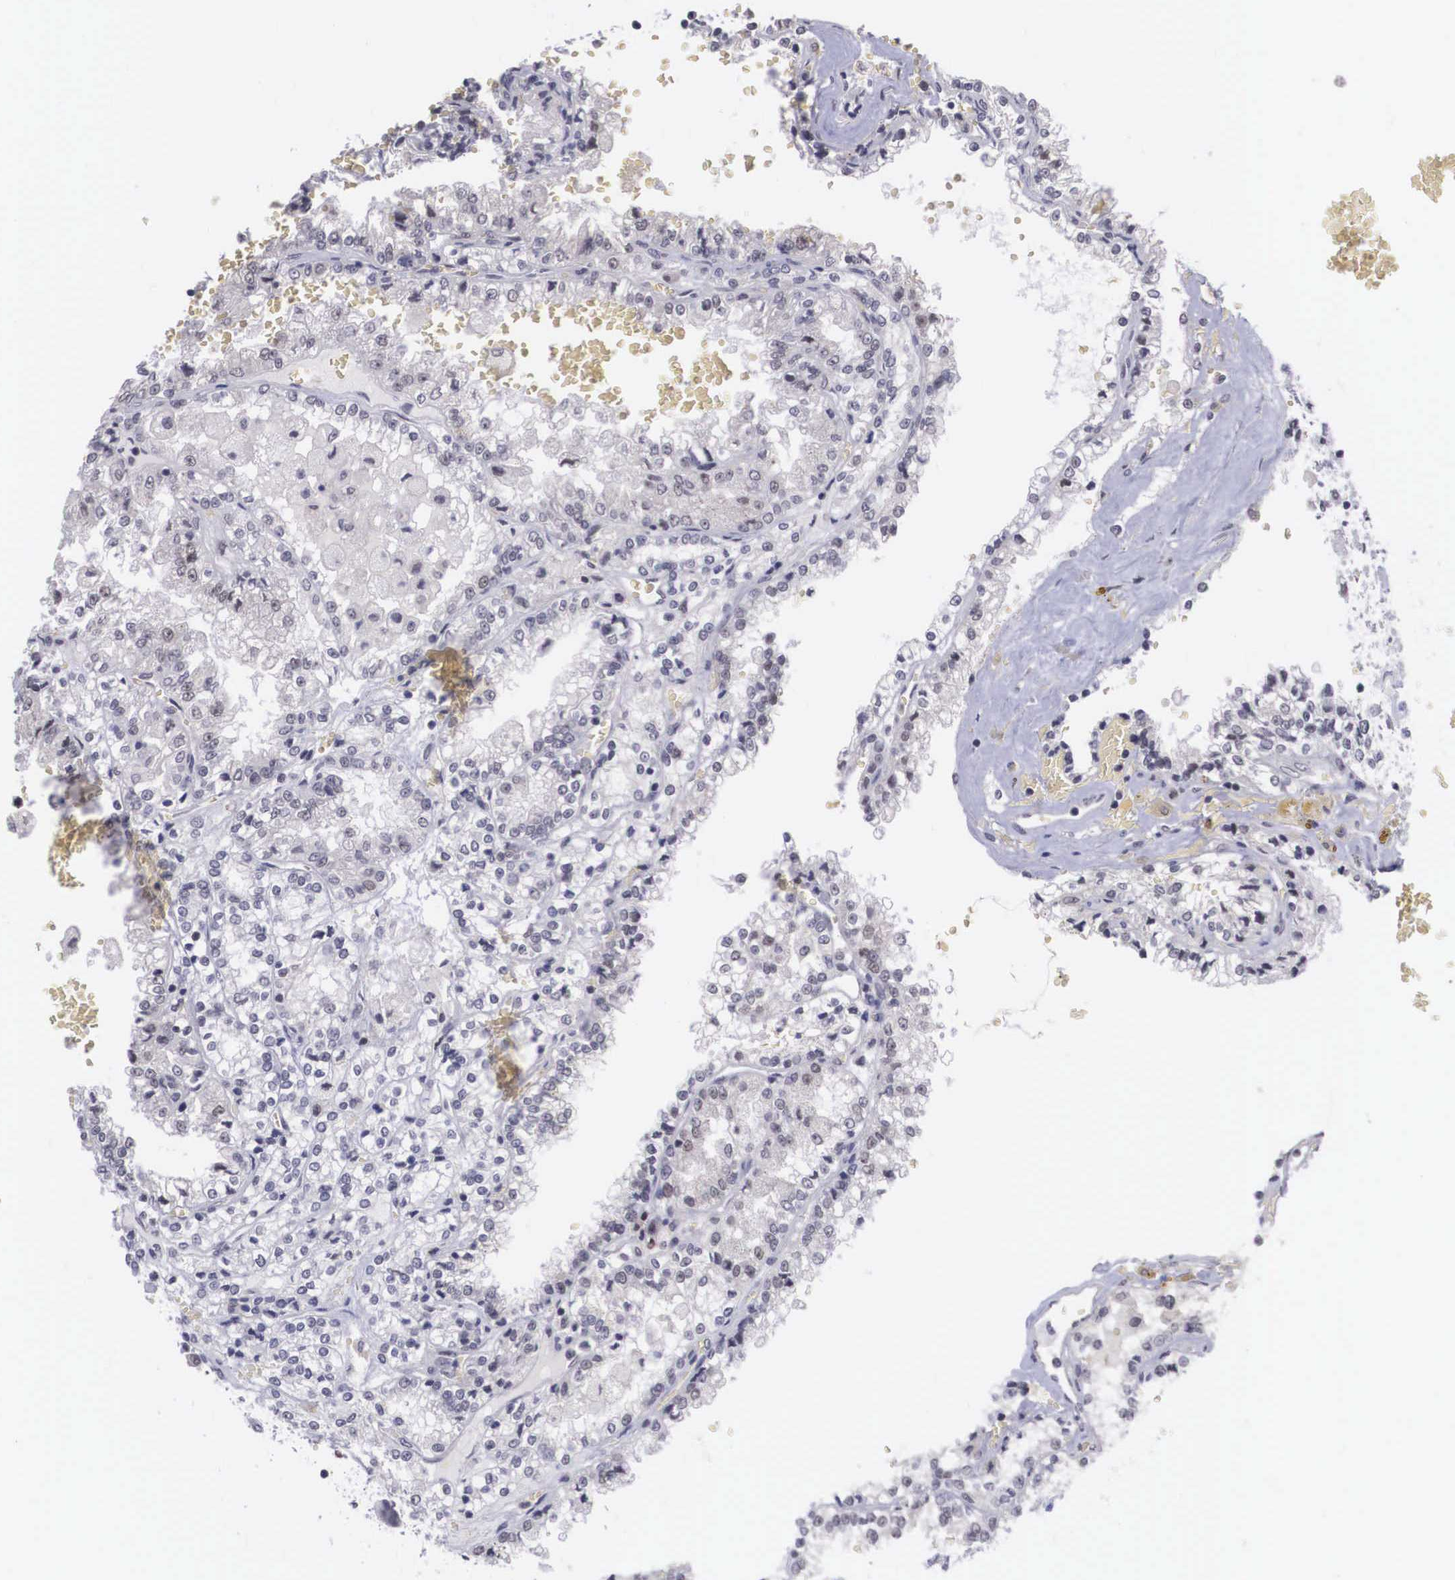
{"staining": {"intensity": "negative", "quantity": "none", "location": "none"}, "tissue": "renal cancer", "cell_type": "Tumor cells", "image_type": "cancer", "snomed": [{"axis": "morphology", "description": "Adenocarcinoma, NOS"}, {"axis": "topography", "description": "Kidney"}], "caption": "Tumor cells show no significant expression in renal cancer.", "gene": "ZNF275", "patient": {"sex": "female", "age": 56}}